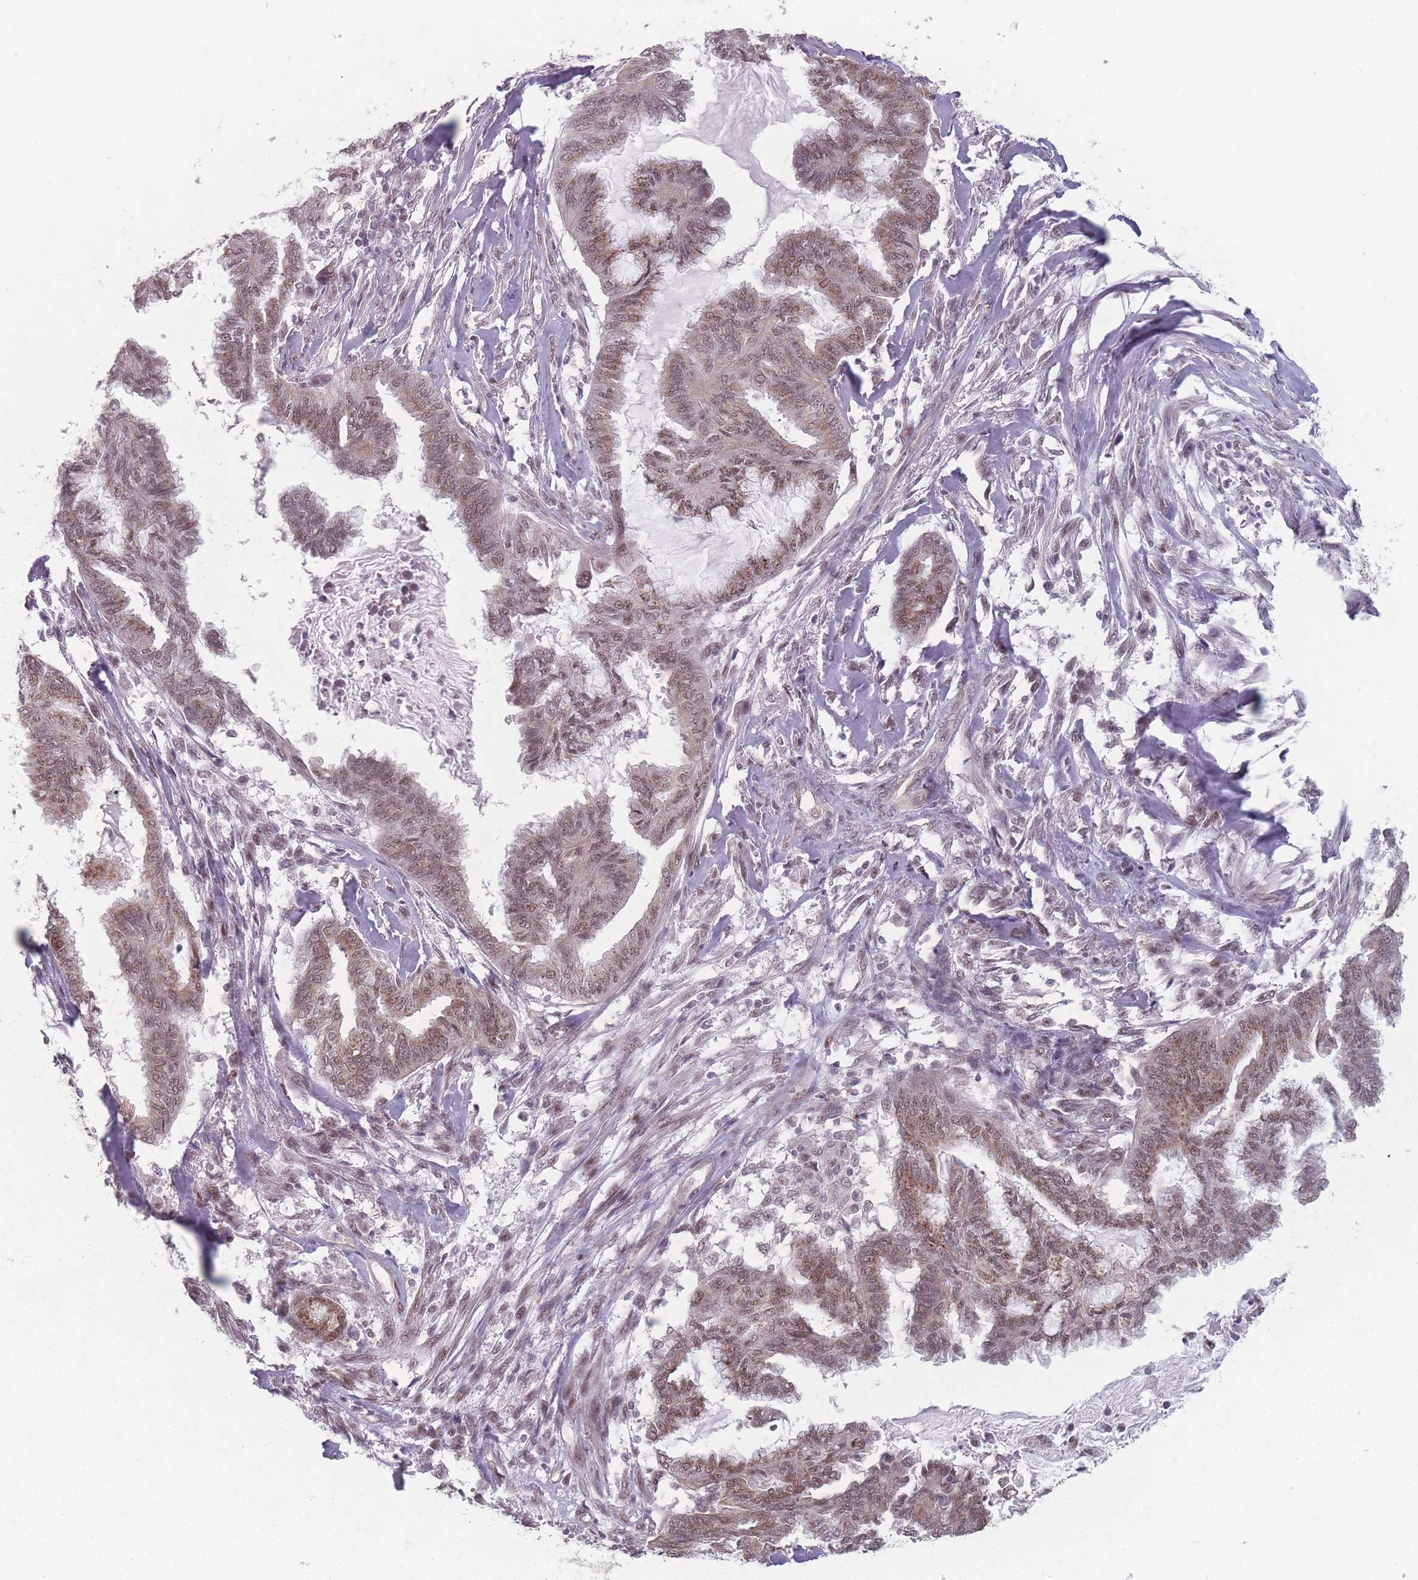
{"staining": {"intensity": "moderate", "quantity": ">75%", "location": "nuclear"}, "tissue": "endometrial cancer", "cell_type": "Tumor cells", "image_type": "cancer", "snomed": [{"axis": "morphology", "description": "Adenocarcinoma, NOS"}, {"axis": "topography", "description": "Endometrium"}], "caption": "Adenocarcinoma (endometrial) tissue shows moderate nuclear expression in approximately >75% of tumor cells, visualized by immunohistochemistry. (brown staining indicates protein expression, while blue staining denotes nuclei).", "gene": "ZC3H14", "patient": {"sex": "female", "age": 86}}